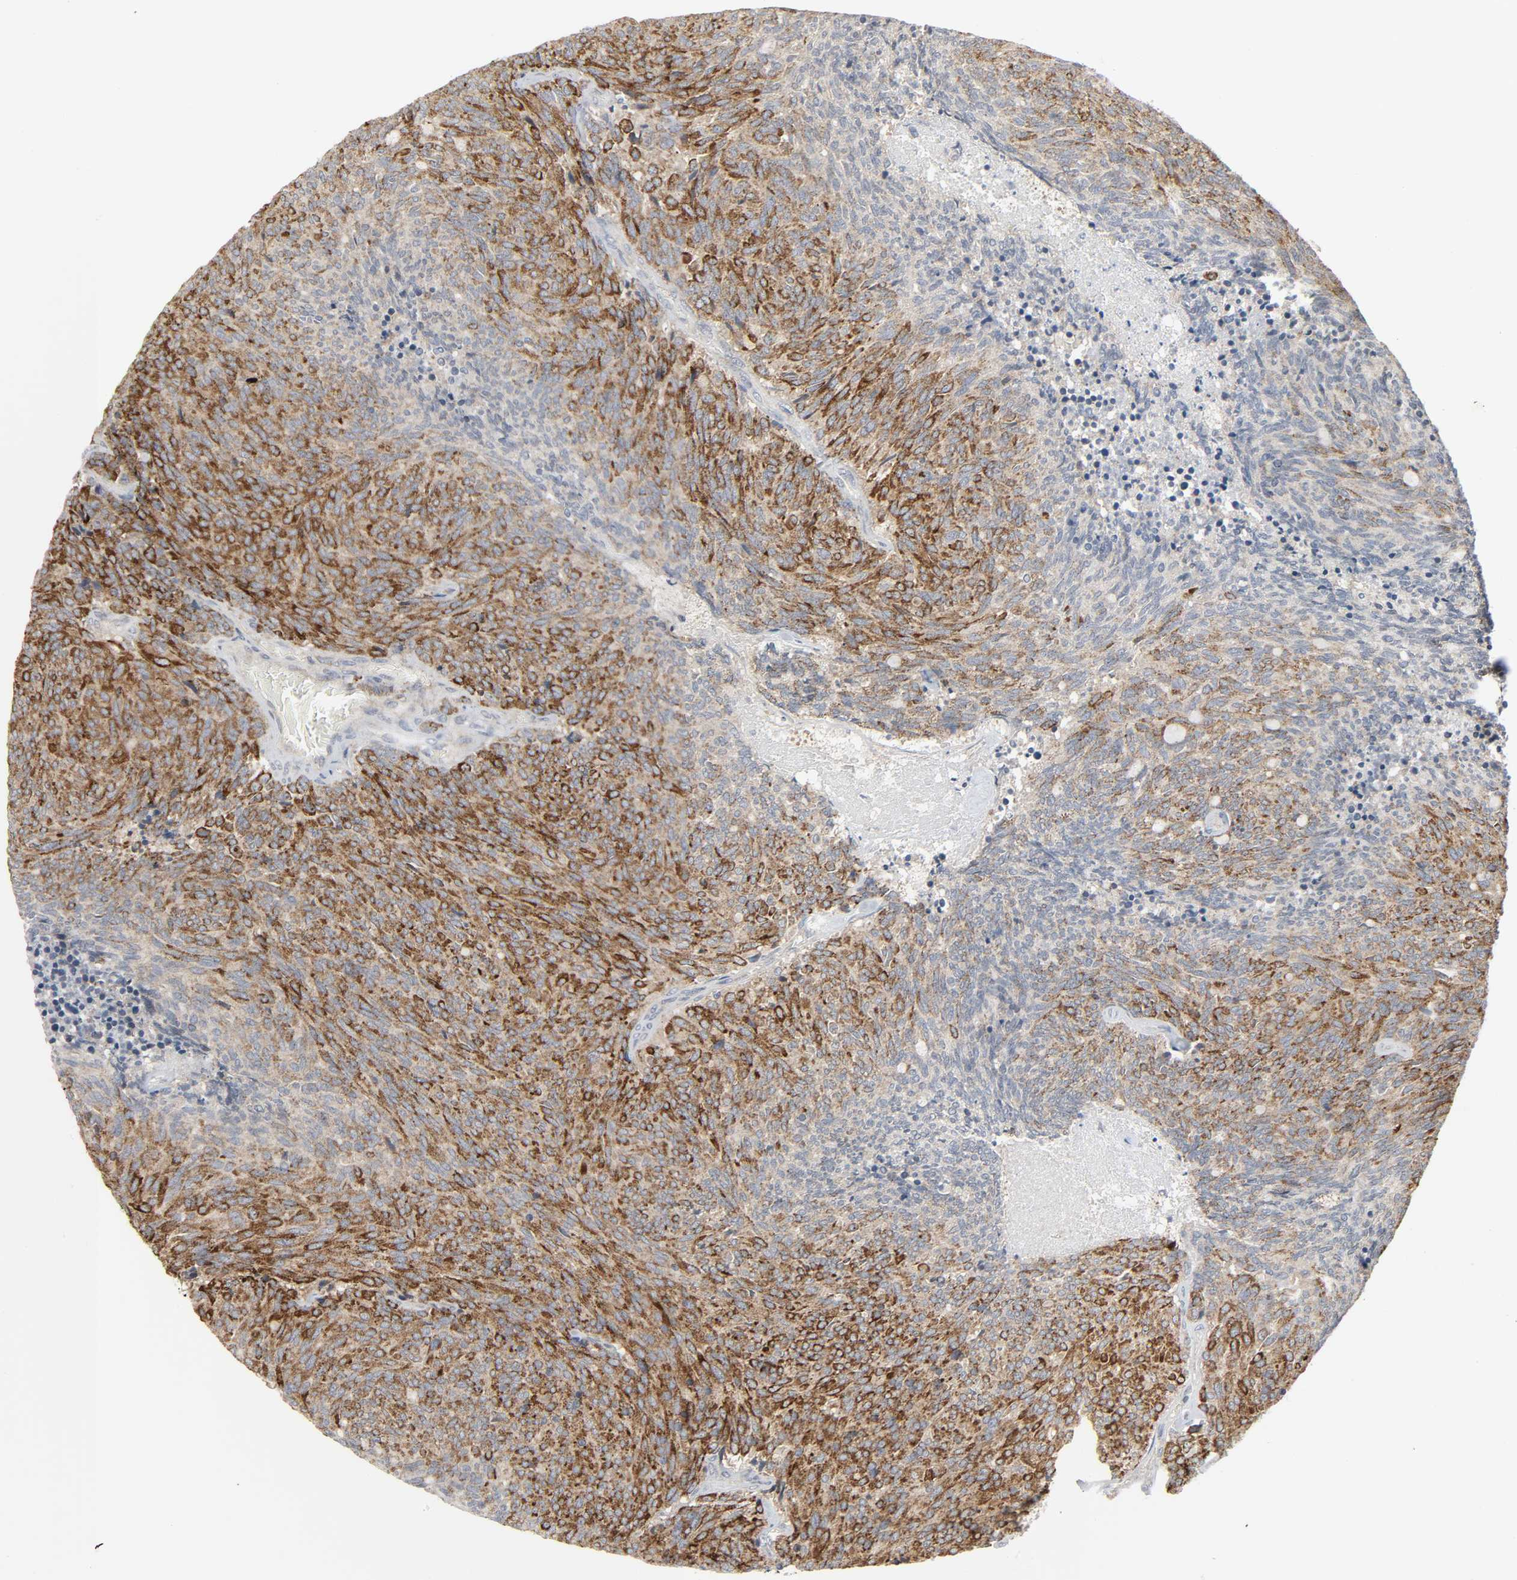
{"staining": {"intensity": "strong", "quantity": ">75%", "location": "cytoplasmic/membranous"}, "tissue": "carcinoid", "cell_type": "Tumor cells", "image_type": "cancer", "snomed": [{"axis": "morphology", "description": "Carcinoid, malignant, NOS"}, {"axis": "topography", "description": "Pancreas"}], "caption": "Approximately >75% of tumor cells in carcinoid exhibit strong cytoplasmic/membranous protein staining as visualized by brown immunohistochemical staining.", "gene": "CLIP1", "patient": {"sex": "female", "age": 54}}